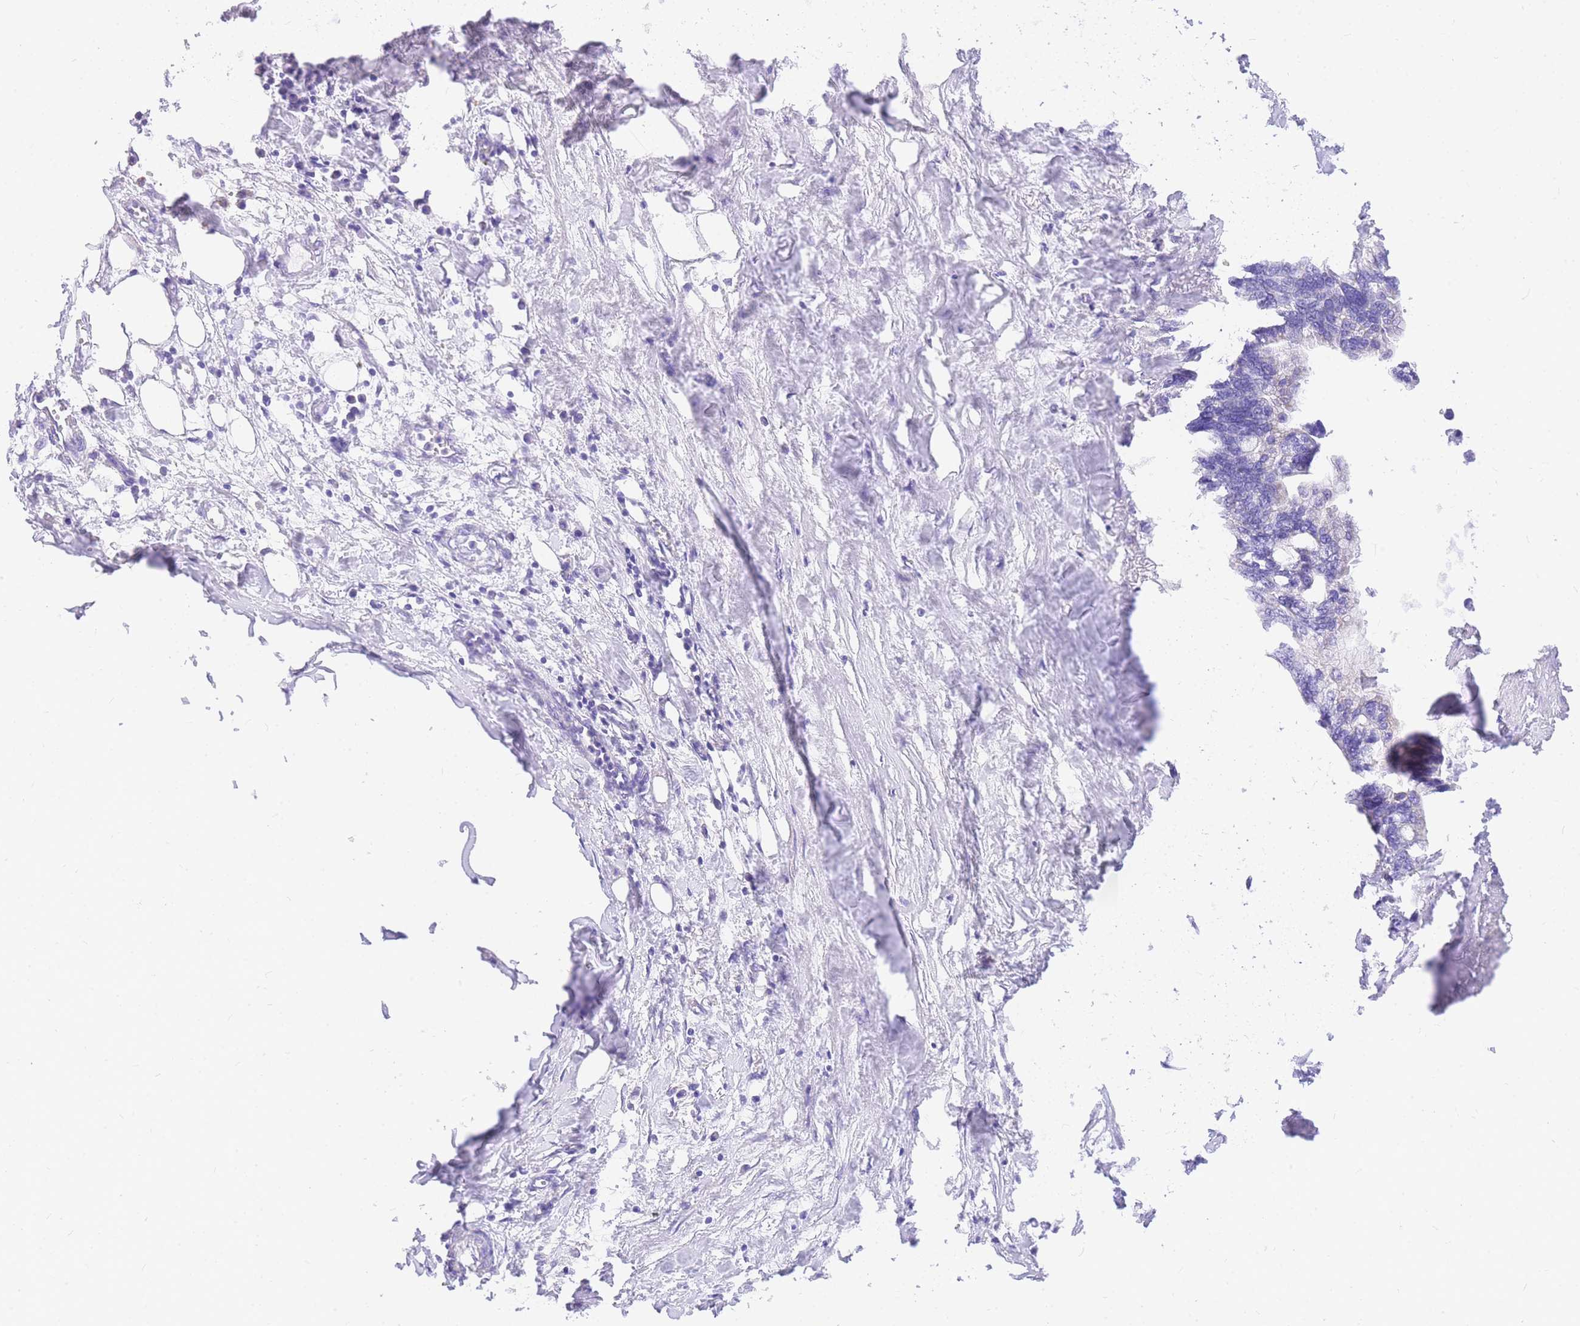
{"staining": {"intensity": "negative", "quantity": "none", "location": "none"}, "tissue": "pancreatic cancer", "cell_type": "Tumor cells", "image_type": "cancer", "snomed": [{"axis": "morphology", "description": "Adenocarcinoma, NOS"}, {"axis": "topography", "description": "Pancreas"}], "caption": "Protein analysis of pancreatic adenocarcinoma exhibits no significant positivity in tumor cells. (Immunohistochemistry, brightfield microscopy, high magnification).", "gene": "UPK1A", "patient": {"sex": "female", "age": 83}}